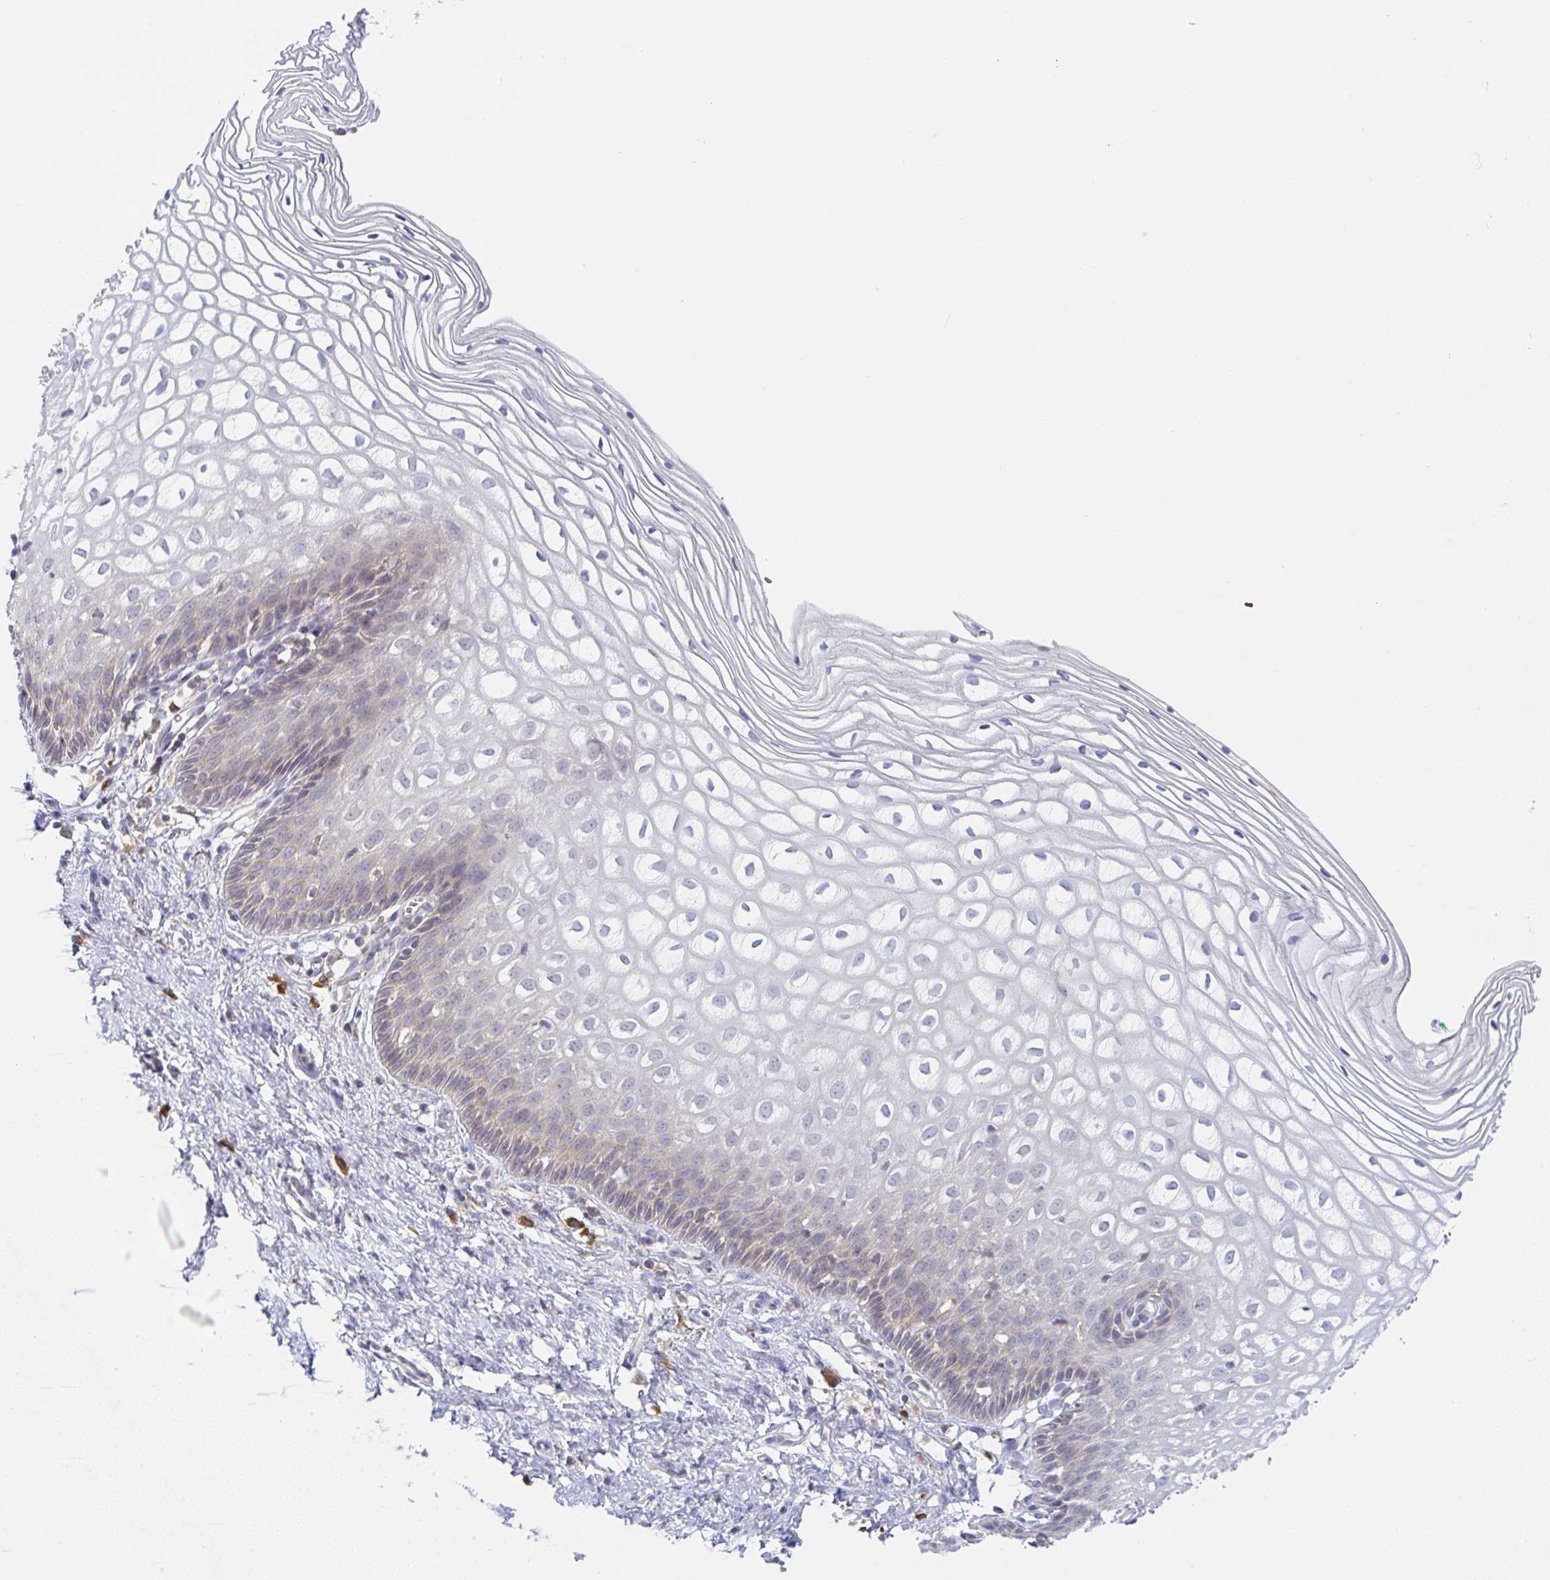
{"staining": {"intensity": "weak", "quantity": ">75%", "location": "cytoplasmic/membranous"}, "tissue": "cervix", "cell_type": "Glandular cells", "image_type": "normal", "snomed": [{"axis": "morphology", "description": "Normal tissue, NOS"}, {"axis": "topography", "description": "Cervix"}], "caption": "Cervix stained with immunohistochemistry shows weak cytoplasmic/membranous positivity in about >75% of glandular cells. The protein is shown in brown color, while the nuclei are stained blue.", "gene": "DERL2", "patient": {"sex": "female", "age": 36}}